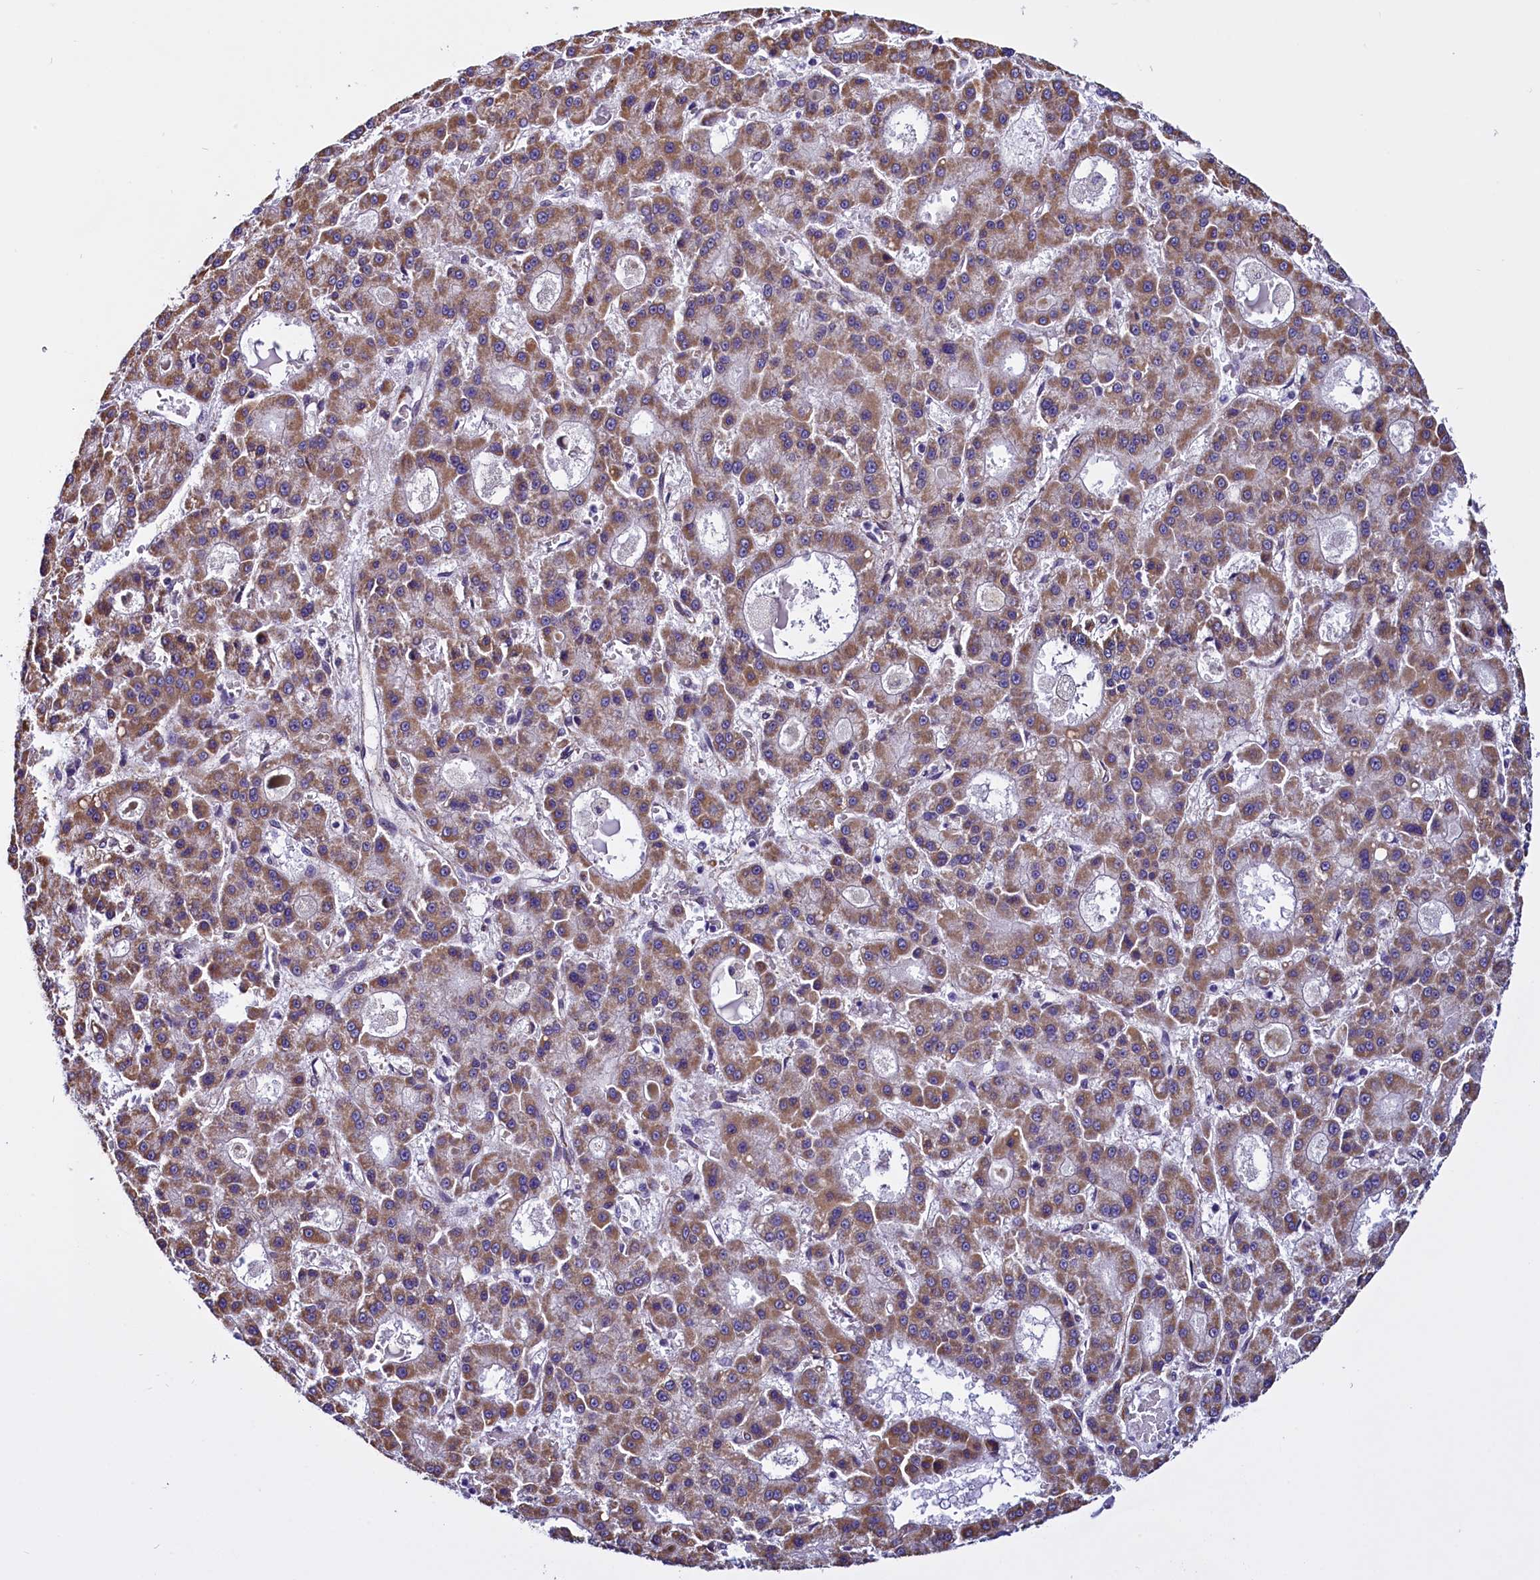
{"staining": {"intensity": "moderate", "quantity": "25%-75%", "location": "cytoplasmic/membranous"}, "tissue": "liver cancer", "cell_type": "Tumor cells", "image_type": "cancer", "snomed": [{"axis": "morphology", "description": "Carcinoma, Hepatocellular, NOS"}, {"axis": "topography", "description": "Liver"}], "caption": "An immunohistochemistry (IHC) photomicrograph of neoplastic tissue is shown. Protein staining in brown shows moderate cytoplasmic/membranous positivity in liver cancer within tumor cells.", "gene": "UACA", "patient": {"sex": "male", "age": 70}}